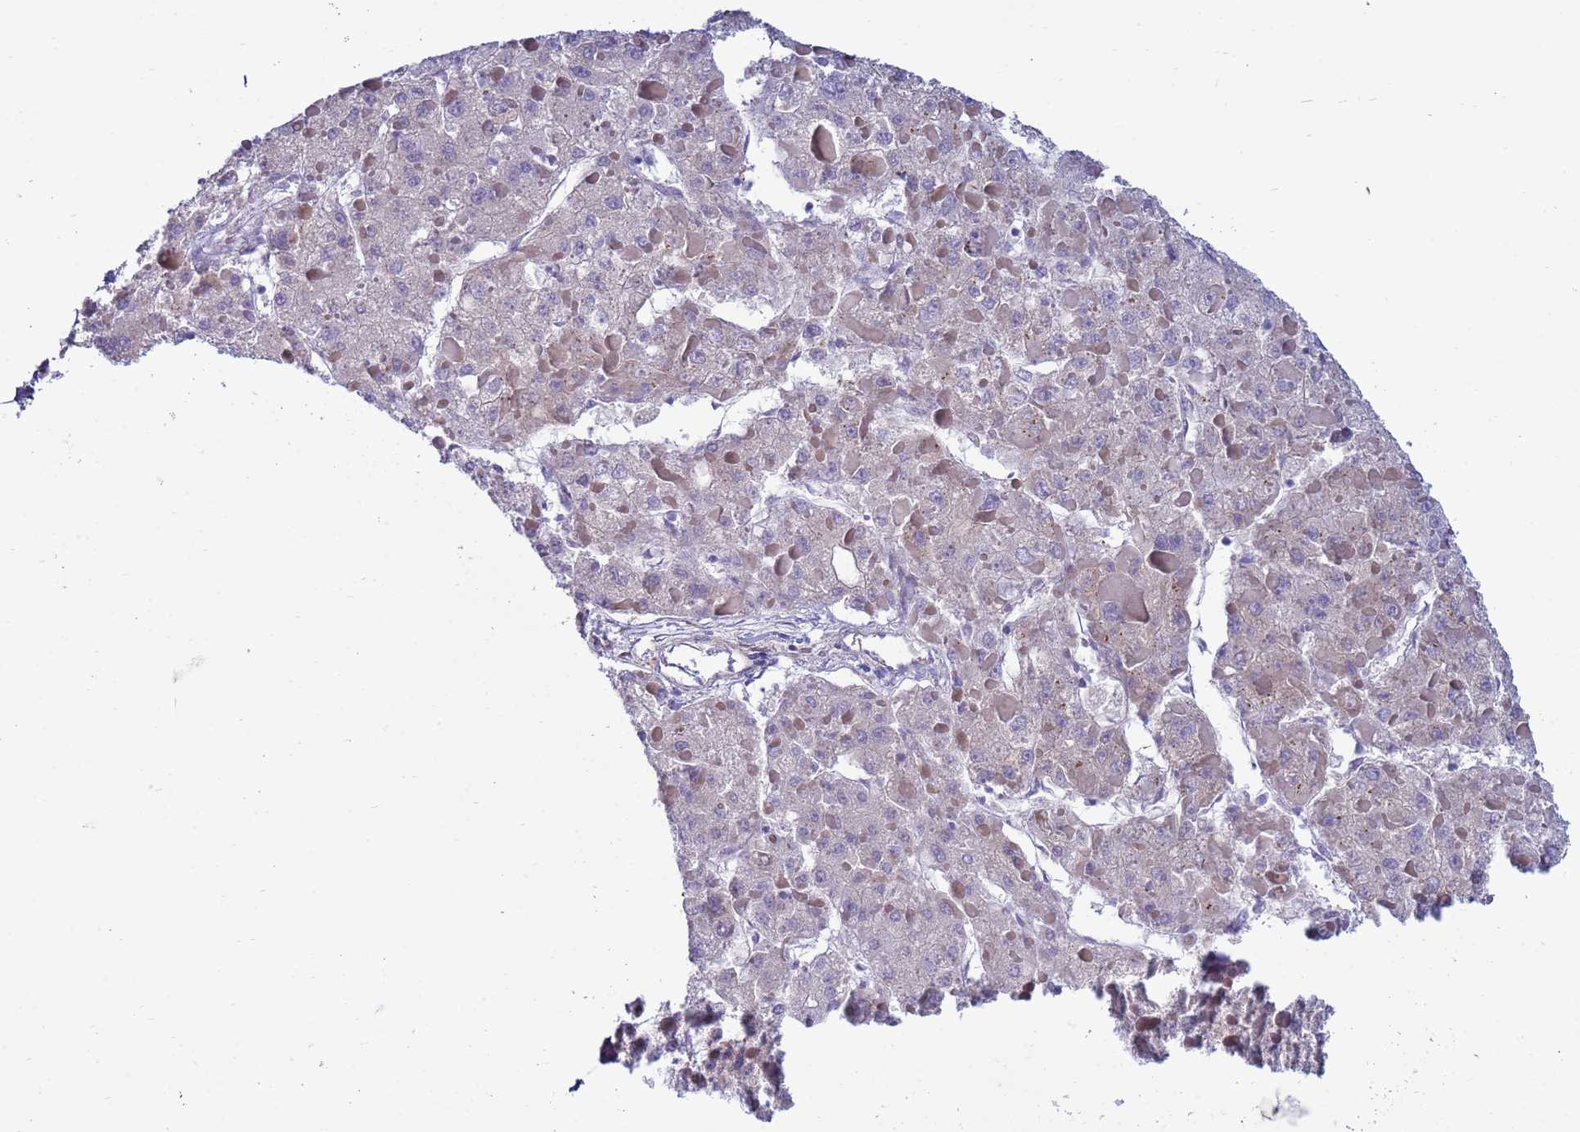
{"staining": {"intensity": "negative", "quantity": "none", "location": "none"}, "tissue": "liver cancer", "cell_type": "Tumor cells", "image_type": "cancer", "snomed": [{"axis": "morphology", "description": "Carcinoma, Hepatocellular, NOS"}, {"axis": "topography", "description": "Liver"}], "caption": "There is no significant positivity in tumor cells of liver cancer. The staining is performed using DAB (3,3'-diaminobenzidine) brown chromogen with nuclei counter-stained in using hematoxylin.", "gene": "TRPC6", "patient": {"sex": "female", "age": 73}}